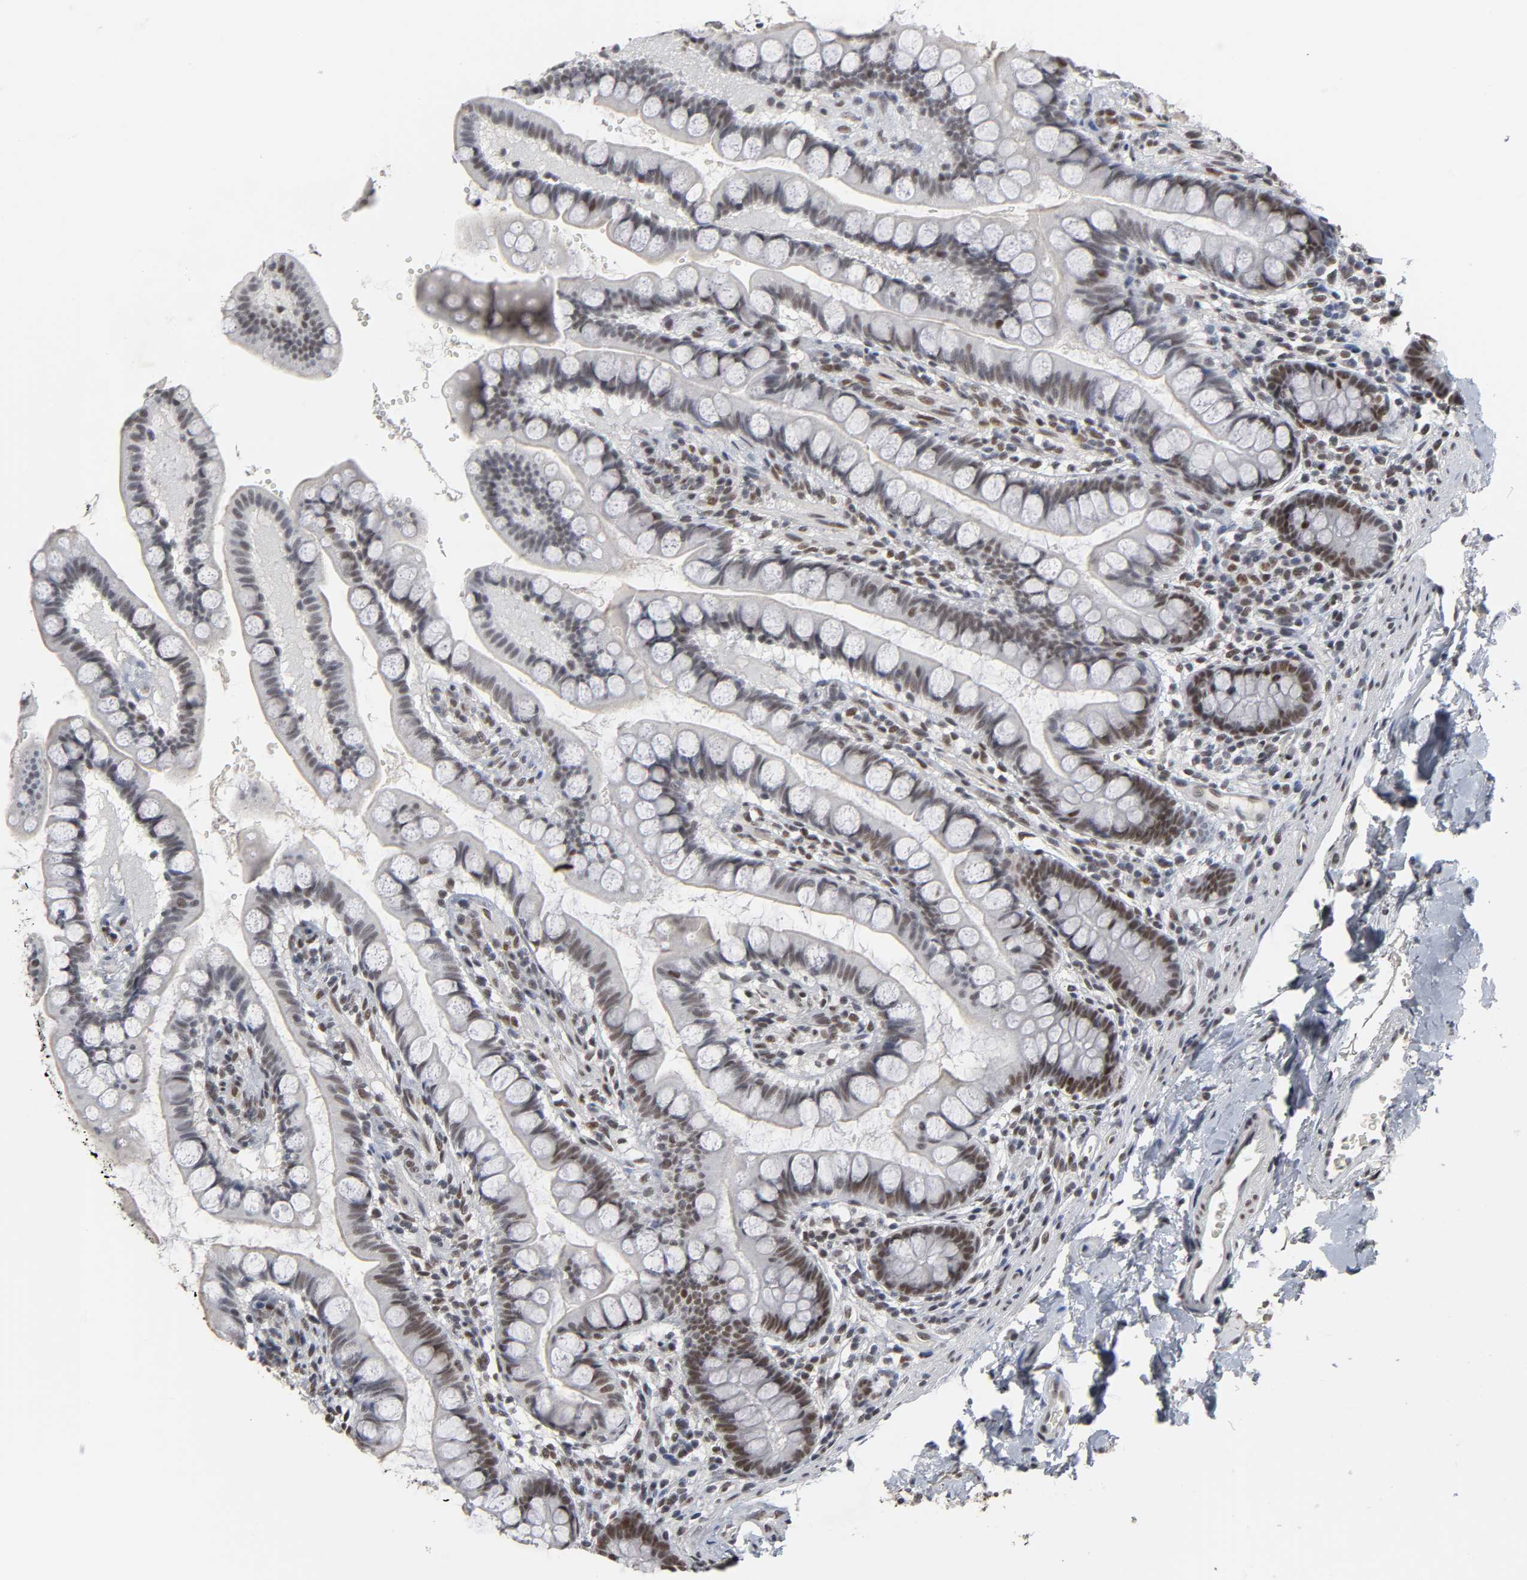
{"staining": {"intensity": "moderate", "quantity": "25%-75%", "location": "nuclear"}, "tissue": "small intestine", "cell_type": "Glandular cells", "image_type": "normal", "snomed": [{"axis": "morphology", "description": "Normal tissue, NOS"}, {"axis": "topography", "description": "Small intestine"}], "caption": "This is a photomicrograph of immunohistochemistry staining of benign small intestine, which shows moderate staining in the nuclear of glandular cells.", "gene": "TRIM33", "patient": {"sex": "female", "age": 58}}